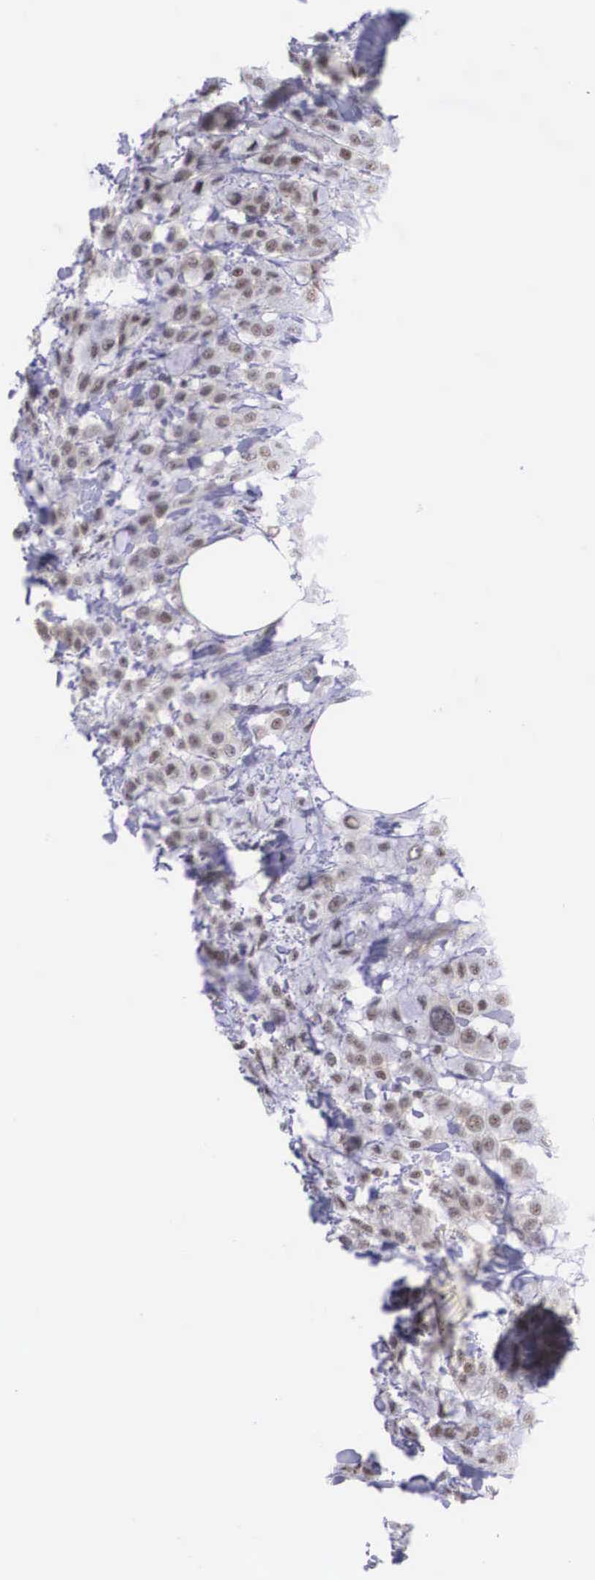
{"staining": {"intensity": "weak", "quantity": "25%-75%", "location": "nuclear"}, "tissue": "breast cancer", "cell_type": "Tumor cells", "image_type": "cancer", "snomed": [{"axis": "morphology", "description": "Lobular carcinoma"}, {"axis": "topography", "description": "Breast"}], "caption": "A photomicrograph showing weak nuclear staining in about 25%-75% of tumor cells in lobular carcinoma (breast), as visualized by brown immunohistochemical staining.", "gene": "NR4A2", "patient": {"sex": "female", "age": 85}}